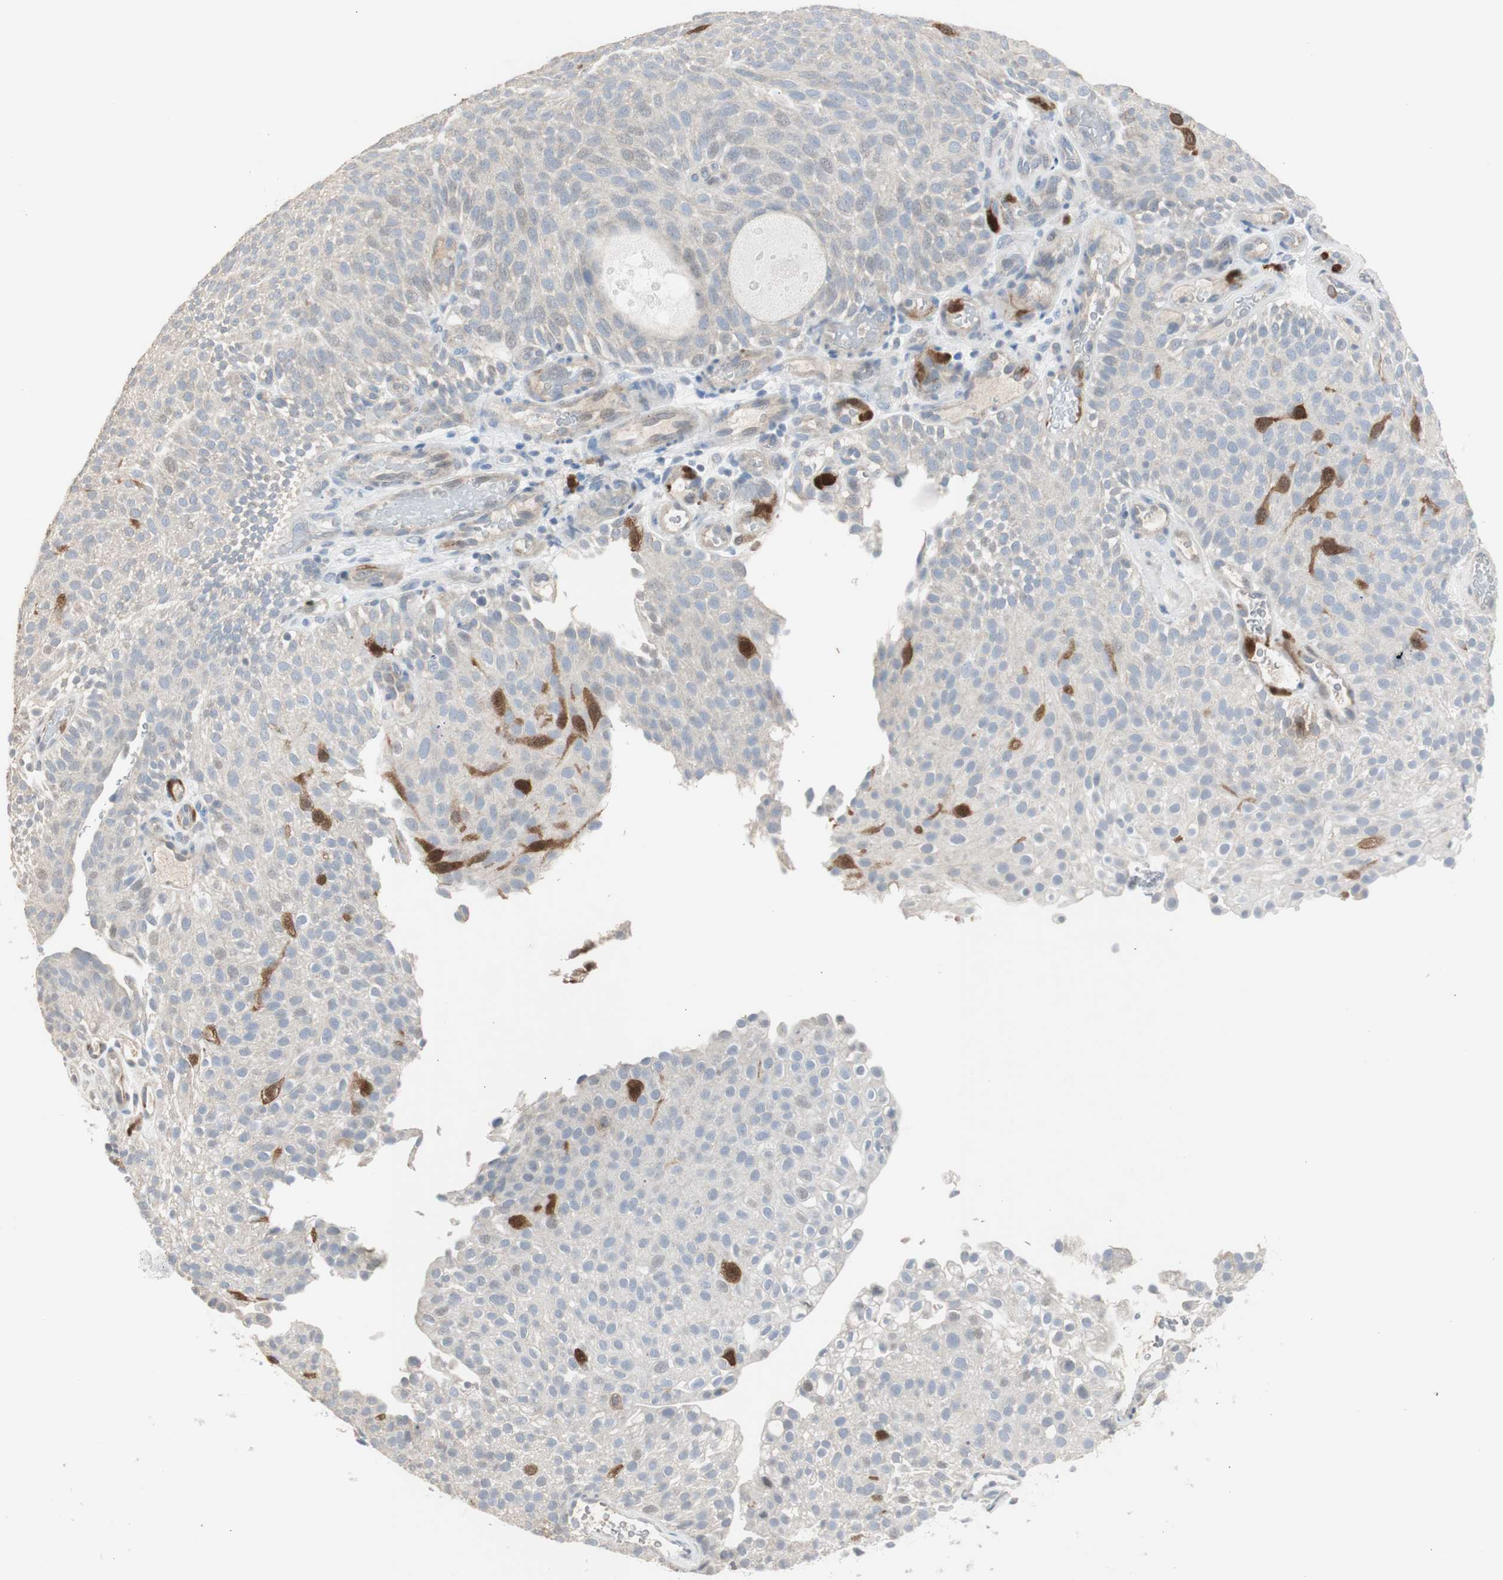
{"staining": {"intensity": "moderate", "quantity": "<25%", "location": "cytoplasmic/membranous"}, "tissue": "urothelial cancer", "cell_type": "Tumor cells", "image_type": "cancer", "snomed": [{"axis": "morphology", "description": "Urothelial carcinoma, Low grade"}, {"axis": "topography", "description": "Urinary bladder"}], "caption": "IHC image of neoplastic tissue: human low-grade urothelial carcinoma stained using immunohistochemistry shows low levels of moderate protein expression localized specifically in the cytoplasmic/membranous of tumor cells, appearing as a cytoplasmic/membranous brown color.", "gene": "TK1", "patient": {"sex": "male", "age": 78}}